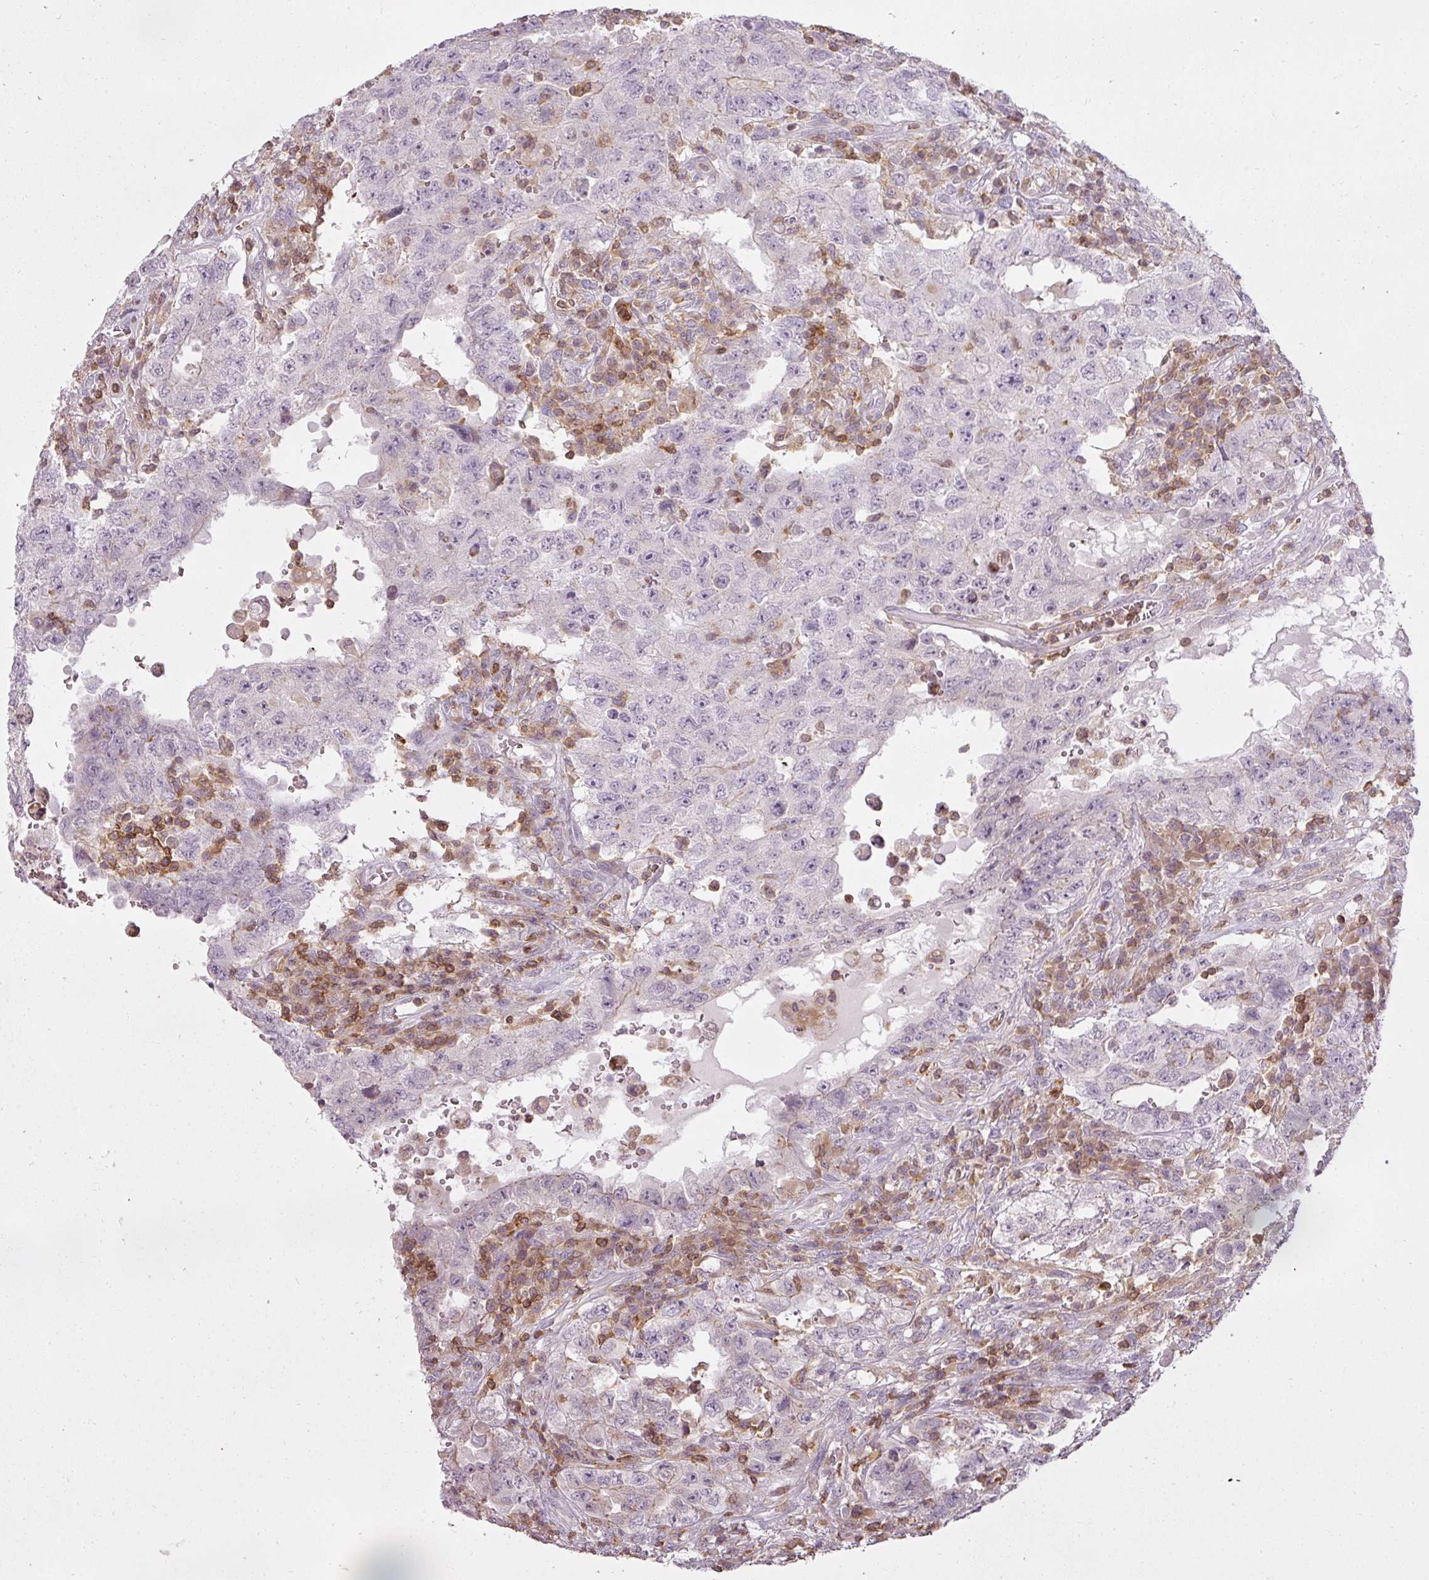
{"staining": {"intensity": "negative", "quantity": "none", "location": "none"}, "tissue": "testis cancer", "cell_type": "Tumor cells", "image_type": "cancer", "snomed": [{"axis": "morphology", "description": "Carcinoma, Embryonal, NOS"}, {"axis": "topography", "description": "Testis"}], "caption": "A histopathology image of testis embryonal carcinoma stained for a protein shows no brown staining in tumor cells.", "gene": "STK4", "patient": {"sex": "male", "age": 26}}